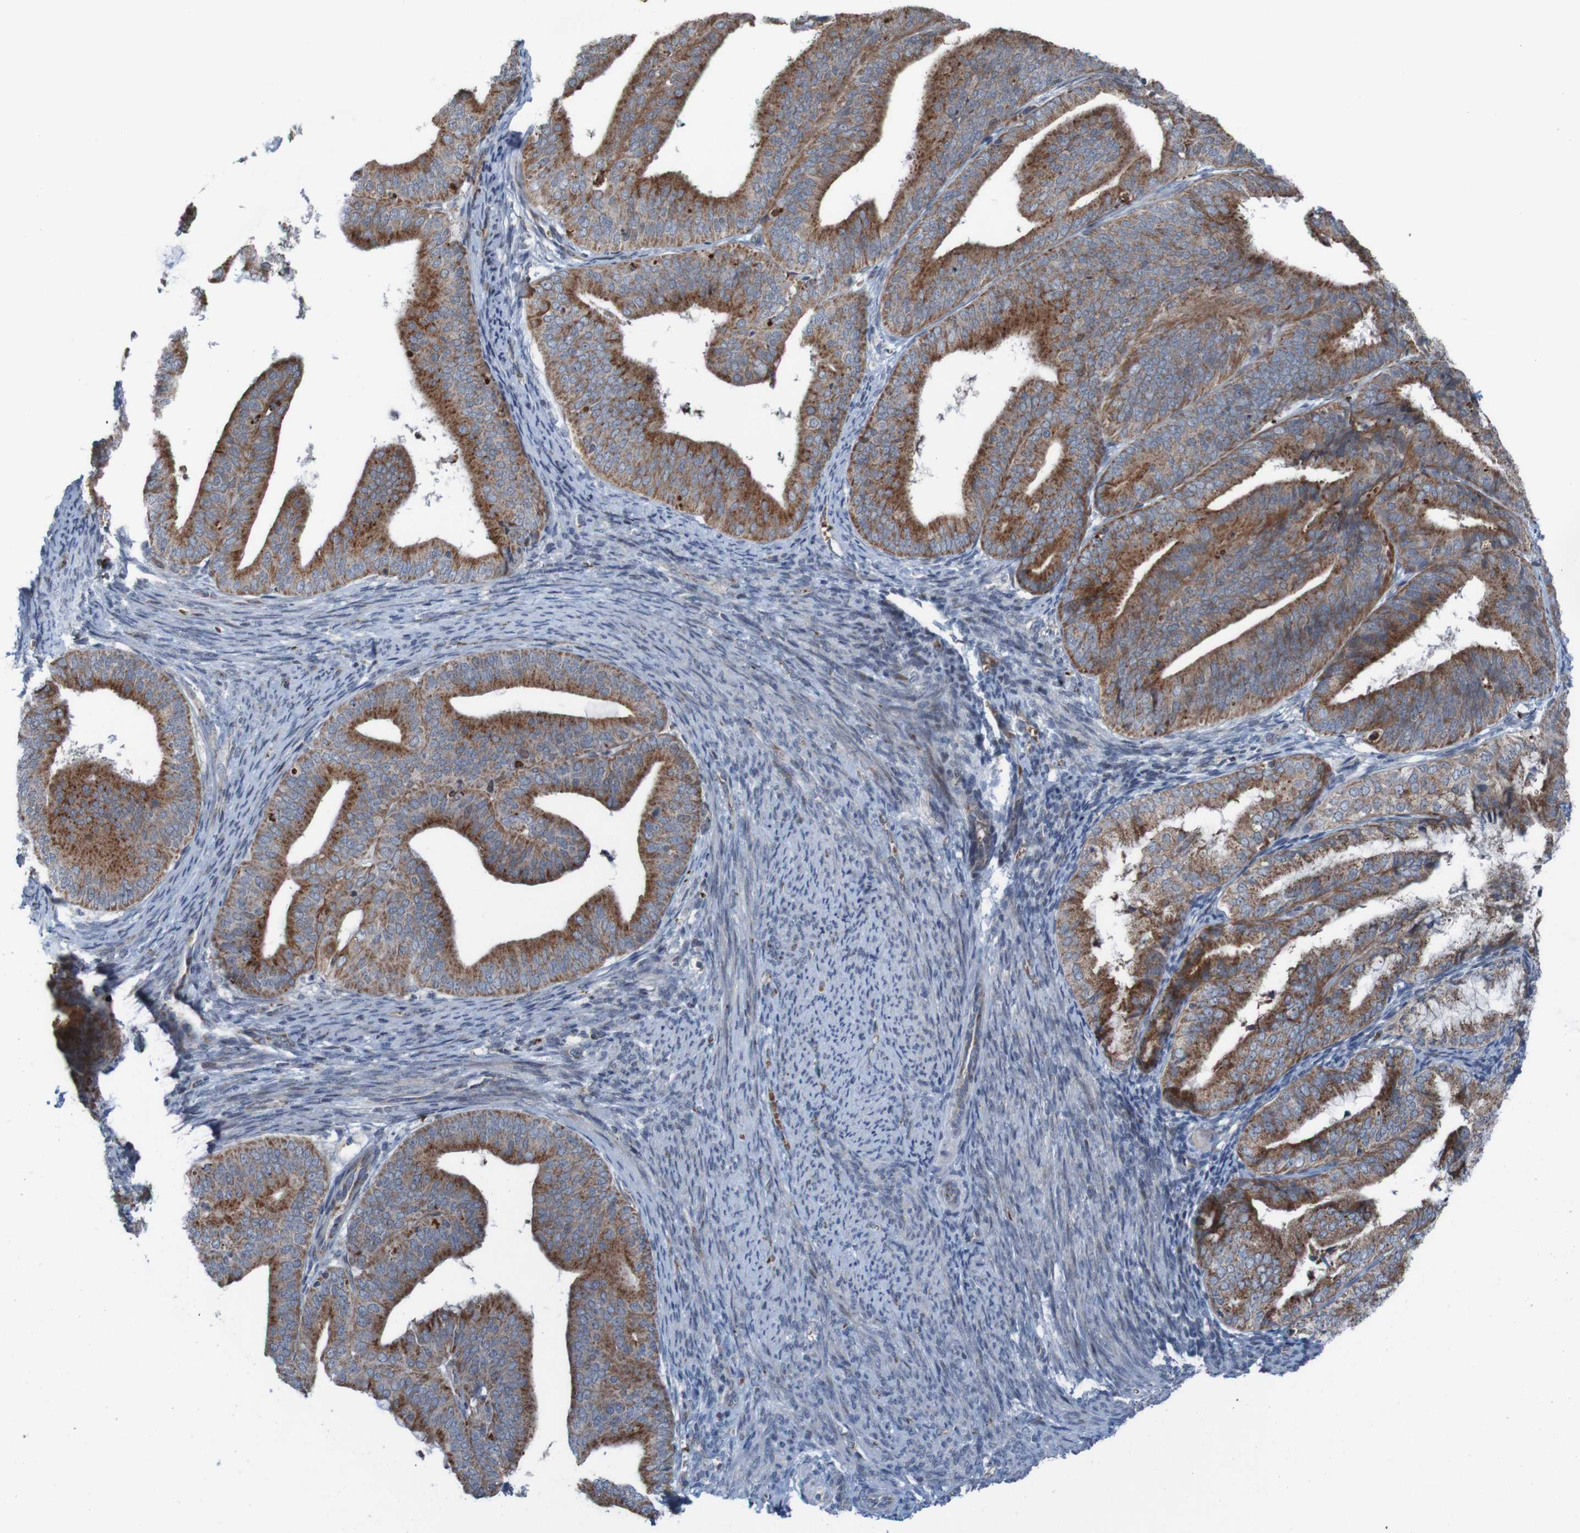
{"staining": {"intensity": "moderate", "quantity": ">75%", "location": "cytoplasmic/membranous"}, "tissue": "endometrial cancer", "cell_type": "Tumor cells", "image_type": "cancer", "snomed": [{"axis": "morphology", "description": "Adenocarcinoma, NOS"}, {"axis": "topography", "description": "Endometrium"}], "caption": "Endometrial adenocarcinoma tissue exhibits moderate cytoplasmic/membranous staining in about >75% of tumor cells, visualized by immunohistochemistry. The staining was performed using DAB (3,3'-diaminobenzidine), with brown indicating positive protein expression. Nuclei are stained blue with hematoxylin.", "gene": "UNG", "patient": {"sex": "female", "age": 63}}